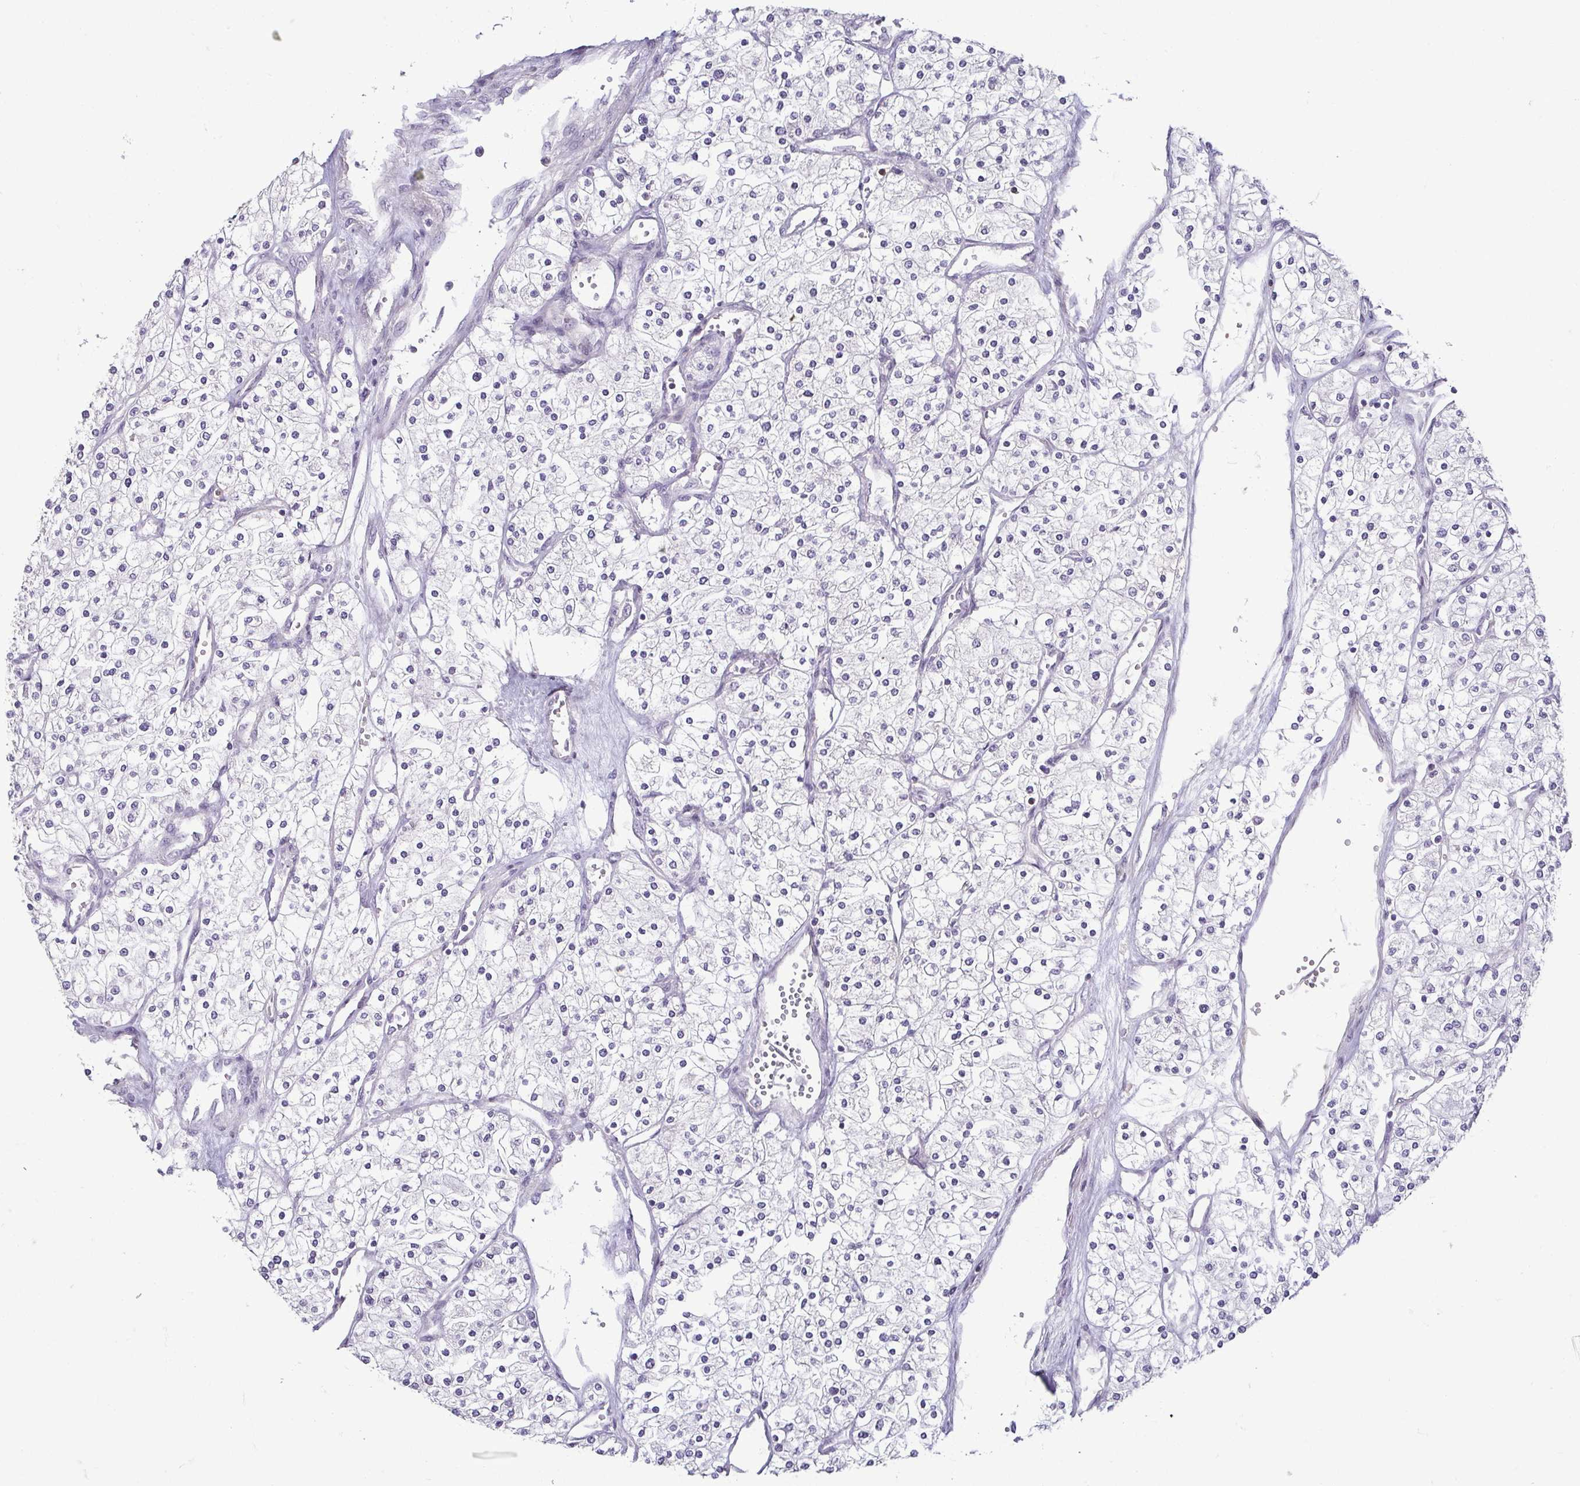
{"staining": {"intensity": "negative", "quantity": "none", "location": "none"}, "tissue": "renal cancer", "cell_type": "Tumor cells", "image_type": "cancer", "snomed": [{"axis": "morphology", "description": "Adenocarcinoma, NOS"}, {"axis": "topography", "description": "Kidney"}], "caption": "The photomicrograph exhibits no significant positivity in tumor cells of renal cancer.", "gene": "HOPX", "patient": {"sex": "male", "age": 80}}